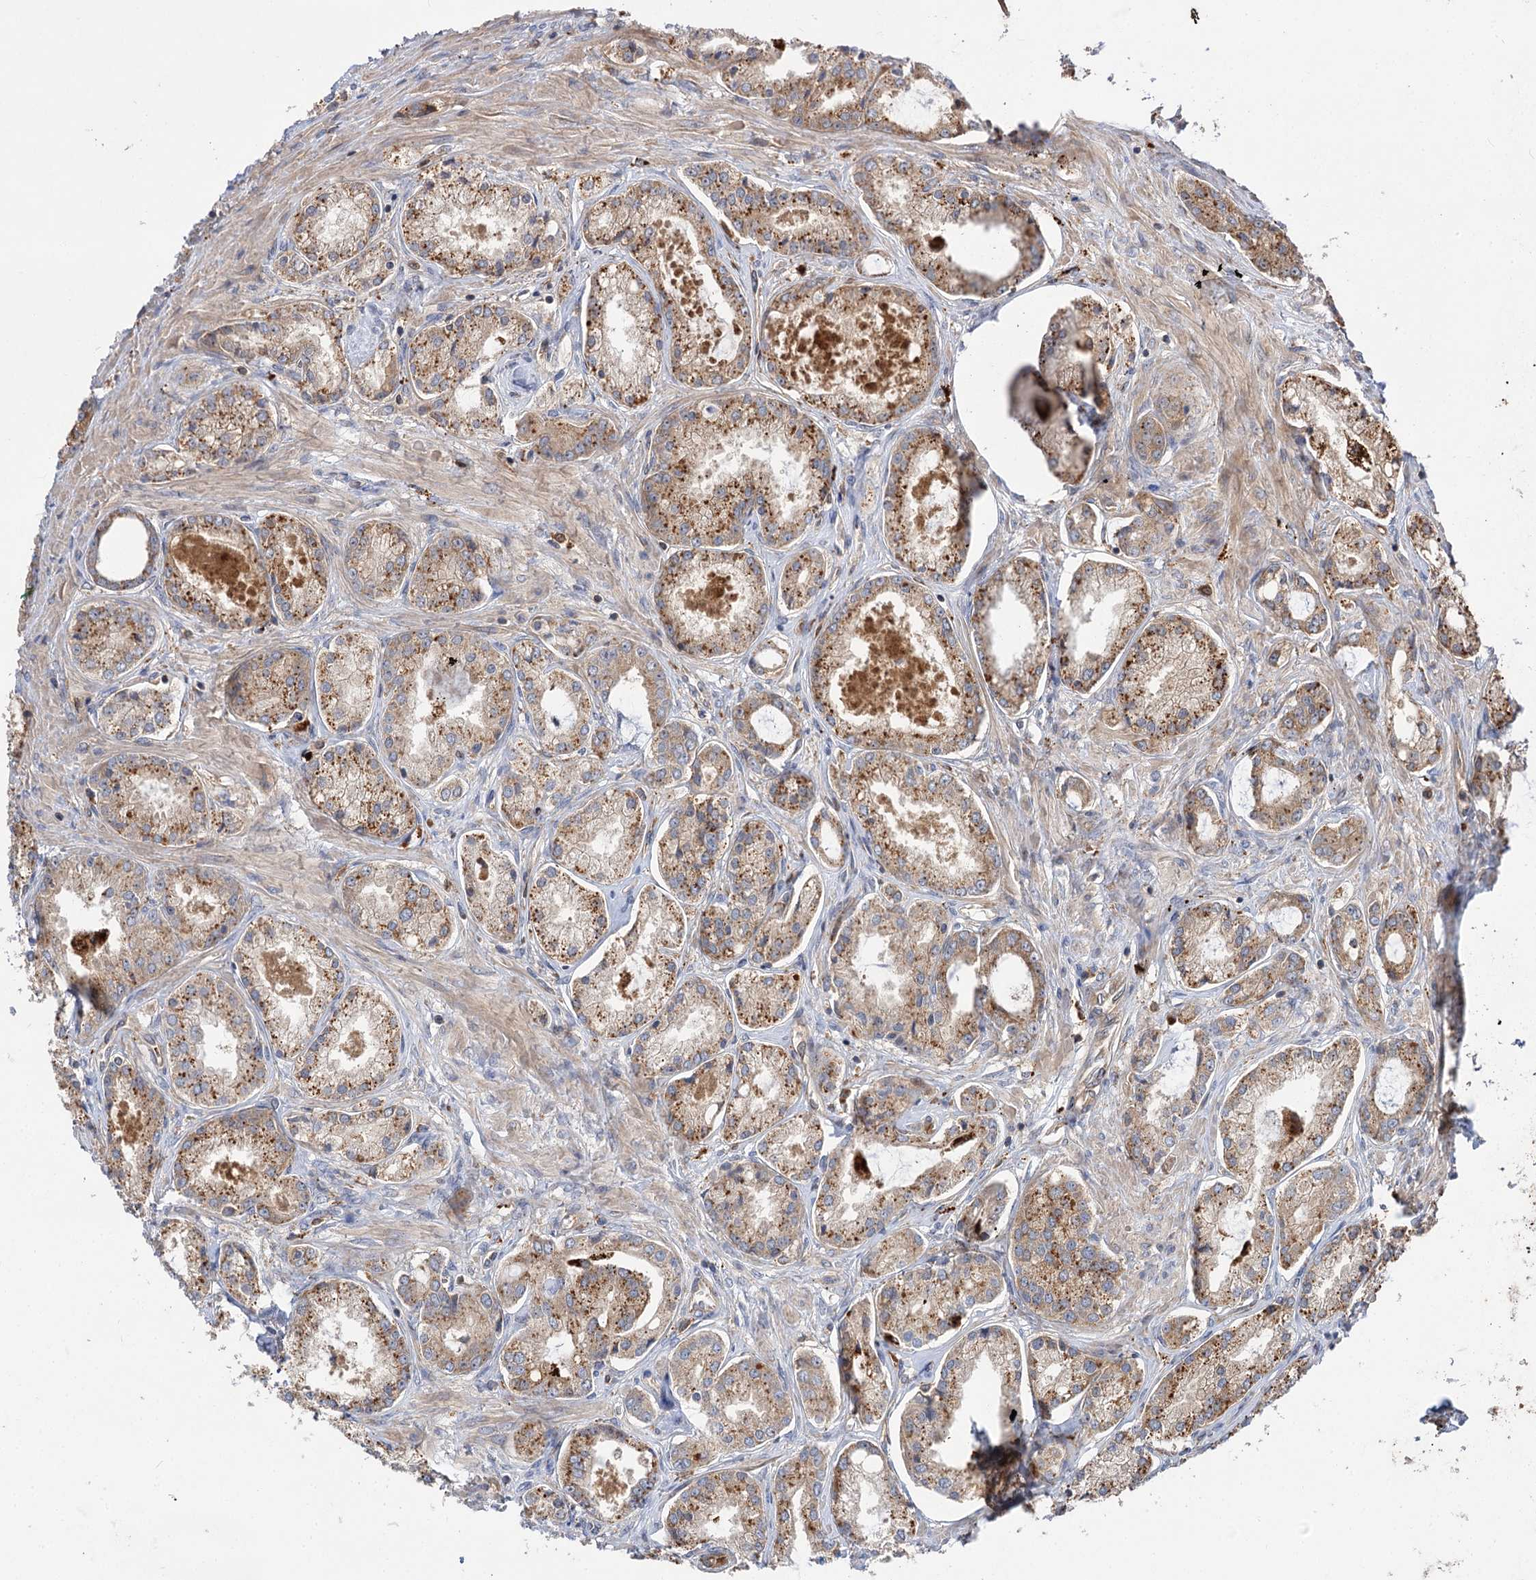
{"staining": {"intensity": "moderate", "quantity": ">75%", "location": "cytoplasmic/membranous"}, "tissue": "prostate cancer", "cell_type": "Tumor cells", "image_type": "cancer", "snomed": [{"axis": "morphology", "description": "Adenocarcinoma, Low grade"}, {"axis": "topography", "description": "Prostate"}], "caption": "Immunohistochemical staining of prostate cancer displays medium levels of moderate cytoplasmic/membranous staining in about >75% of tumor cells.", "gene": "PATL1", "patient": {"sex": "male", "age": 68}}